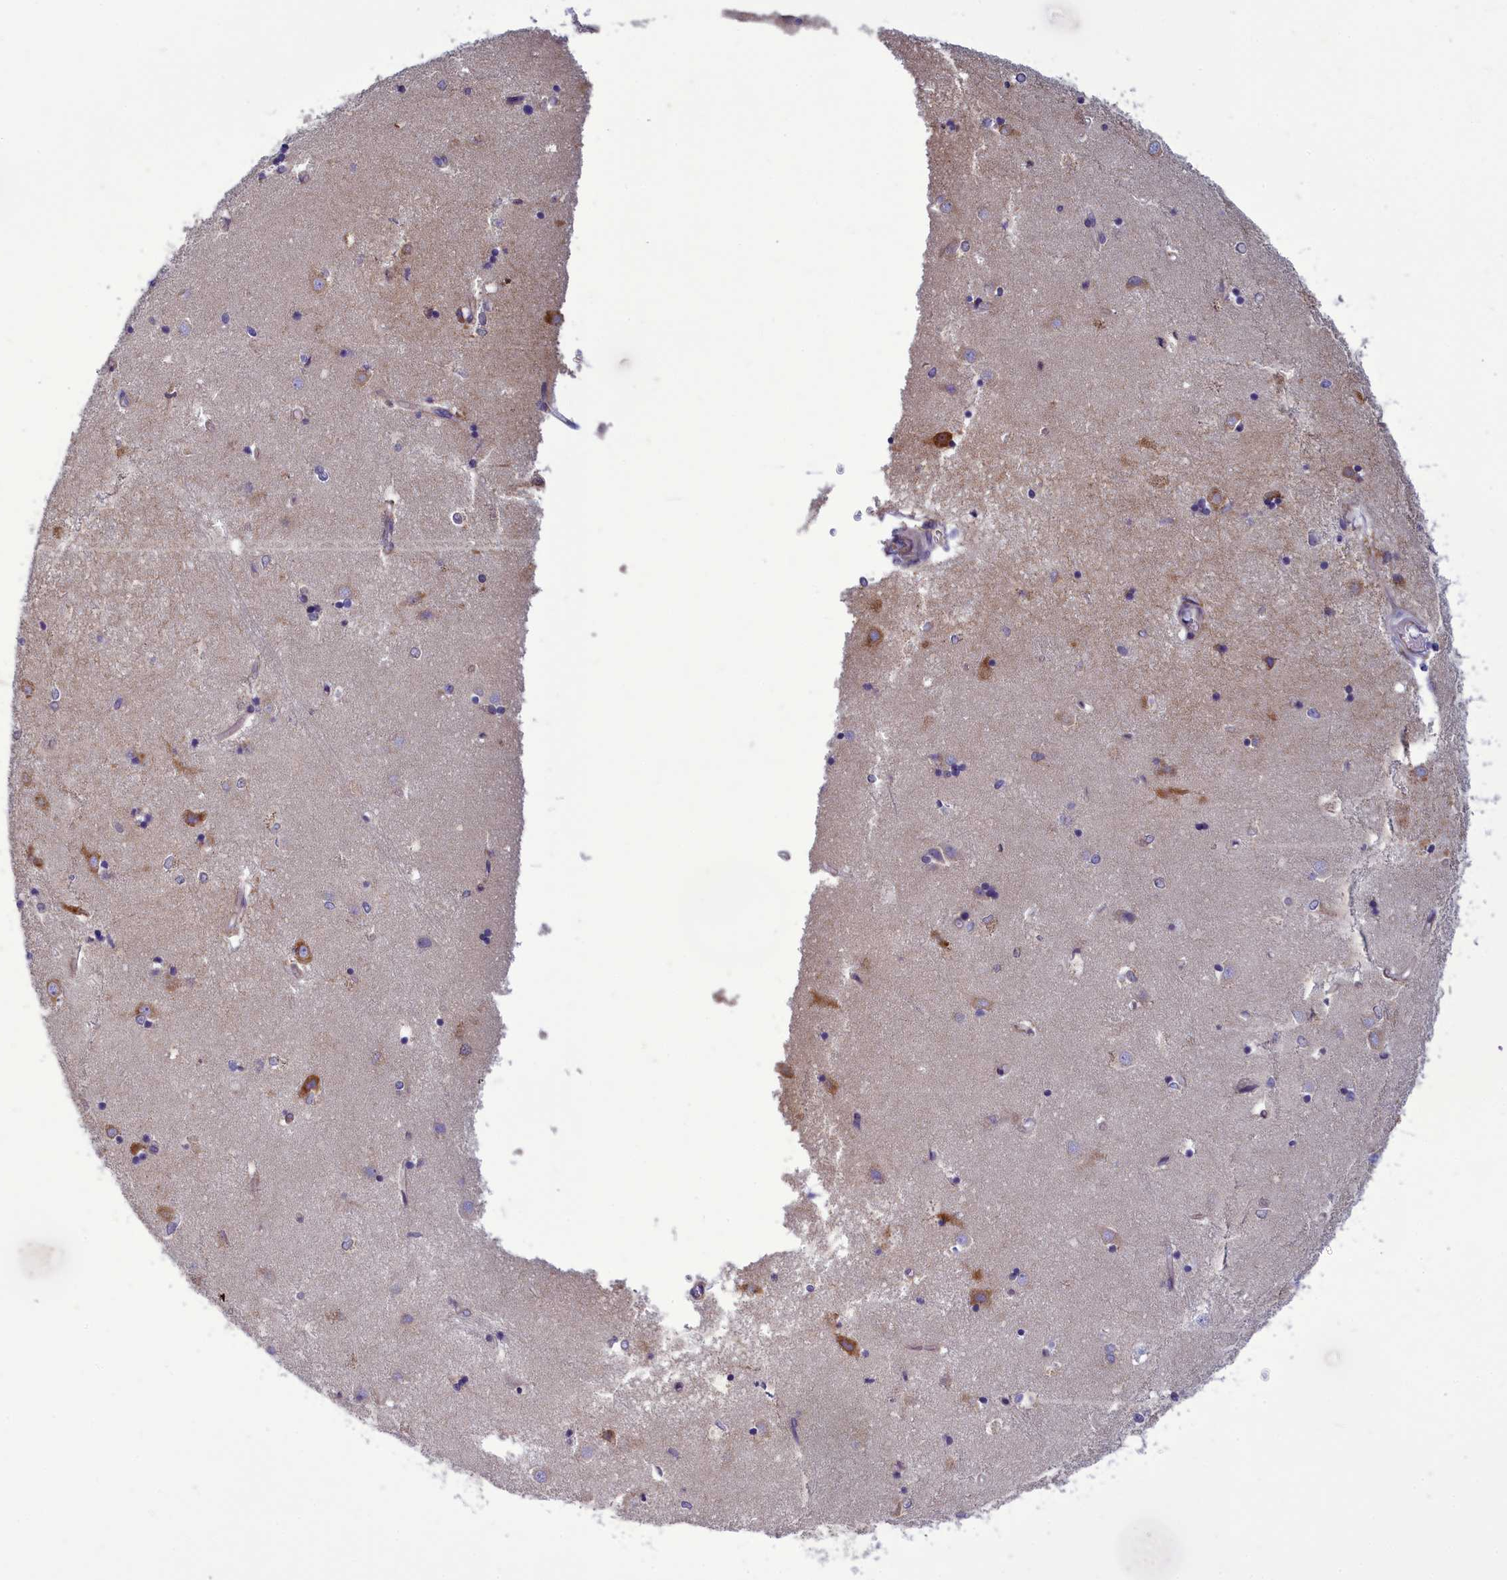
{"staining": {"intensity": "negative", "quantity": "none", "location": "none"}, "tissue": "caudate", "cell_type": "Glial cells", "image_type": "normal", "snomed": [{"axis": "morphology", "description": "Normal tissue, NOS"}, {"axis": "topography", "description": "Lateral ventricle wall"}], "caption": "A high-resolution histopathology image shows immunohistochemistry (IHC) staining of normal caudate, which exhibits no significant staining in glial cells. Brightfield microscopy of immunohistochemistry stained with DAB (brown) and hematoxylin (blue), captured at high magnification.", "gene": "CENATAC", "patient": {"sex": "male", "age": 45}}